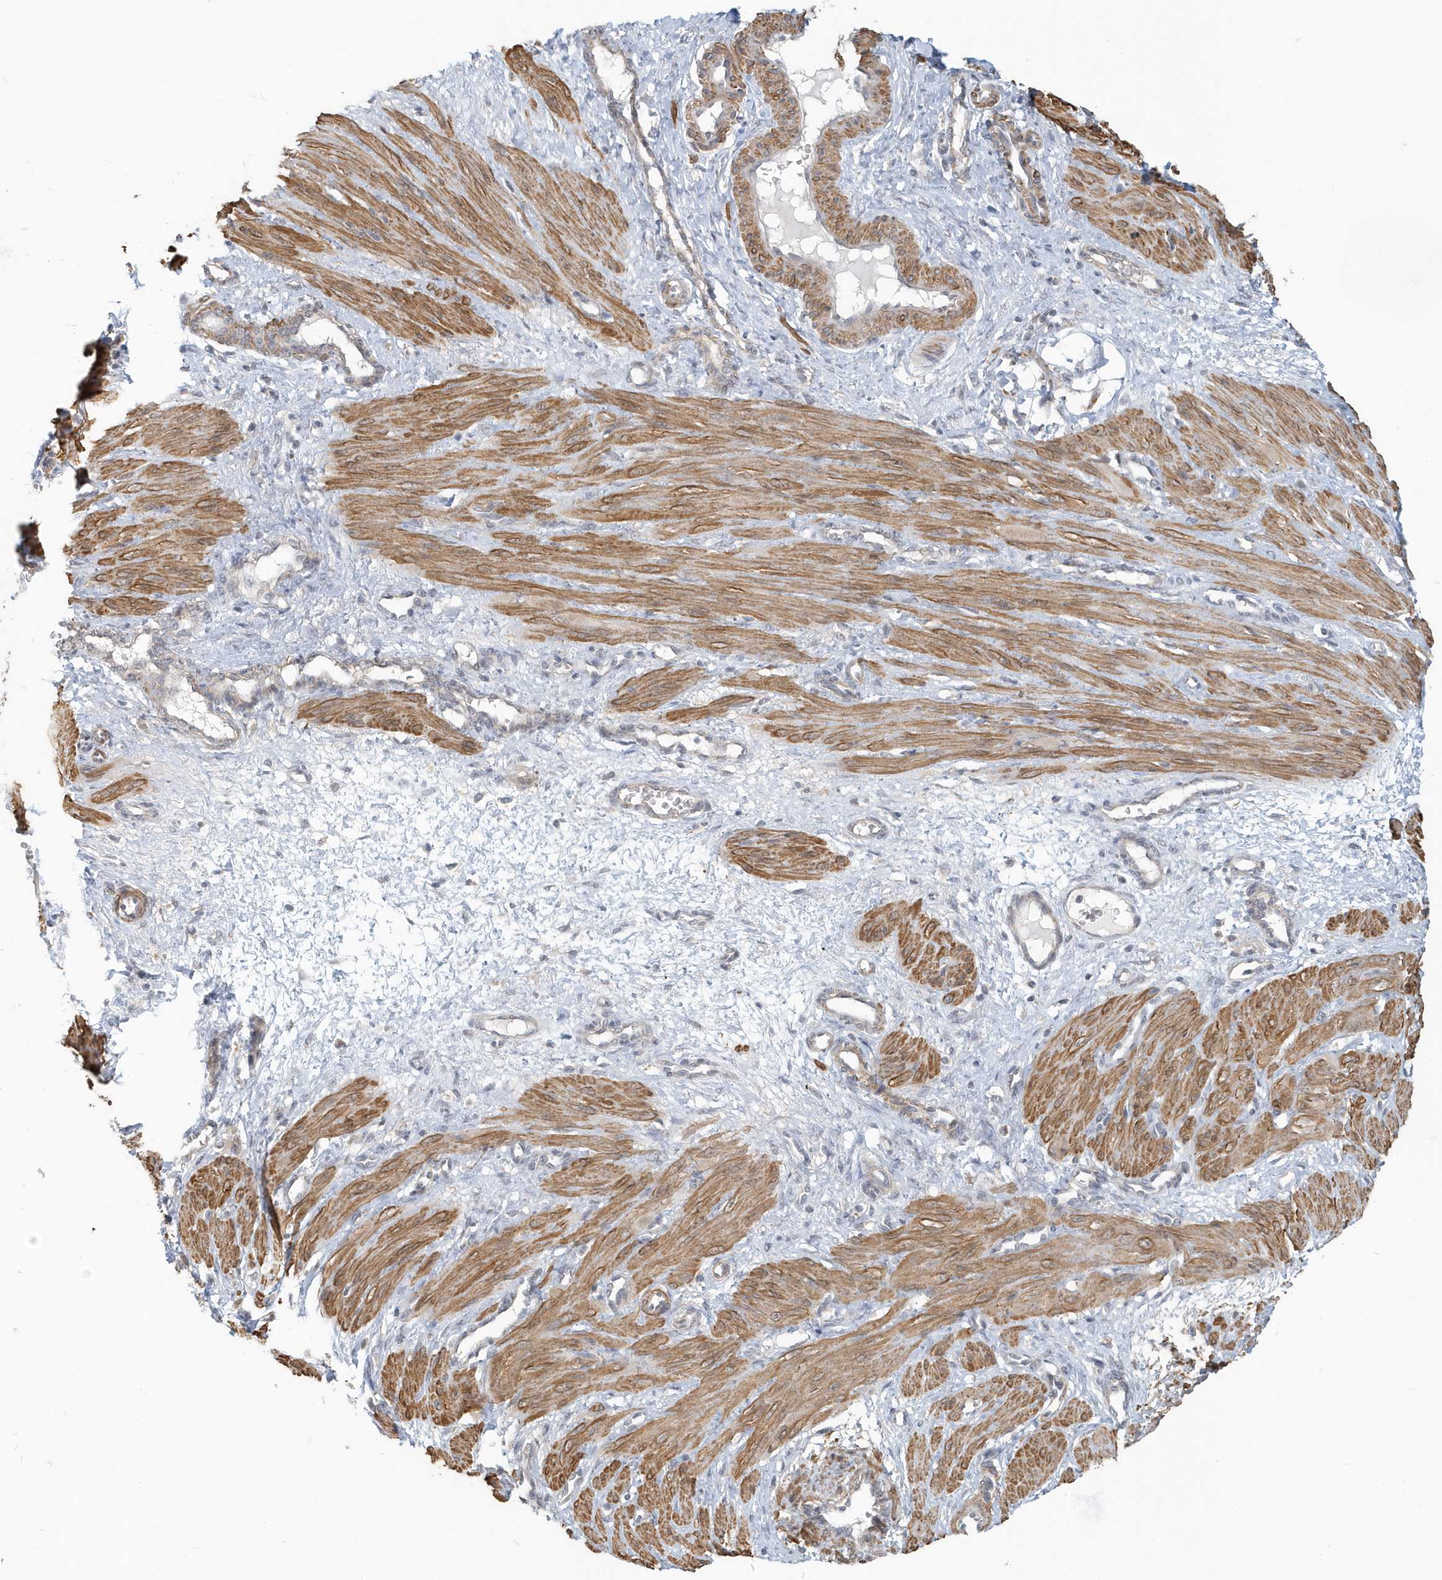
{"staining": {"intensity": "moderate", "quantity": ">75%", "location": "cytoplasmic/membranous"}, "tissue": "smooth muscle", "cell_type": "Smooth muscle cells", "image_type": "normal", "snomed": [{"axis": "morphology", "description": "Normal tissue, NOS"}, {"axis": "topography", "description": "Endometrium"}], "caption": "IHC histopathology image of normal smooth muscle stained for a protein (brown), which demonstrates medium levels of moderate cytoplasmic/membranous expression in about >75% of smooth muscle cells.", "gene": "NAPB", "patient": {"sex": "female", "age": 33}}